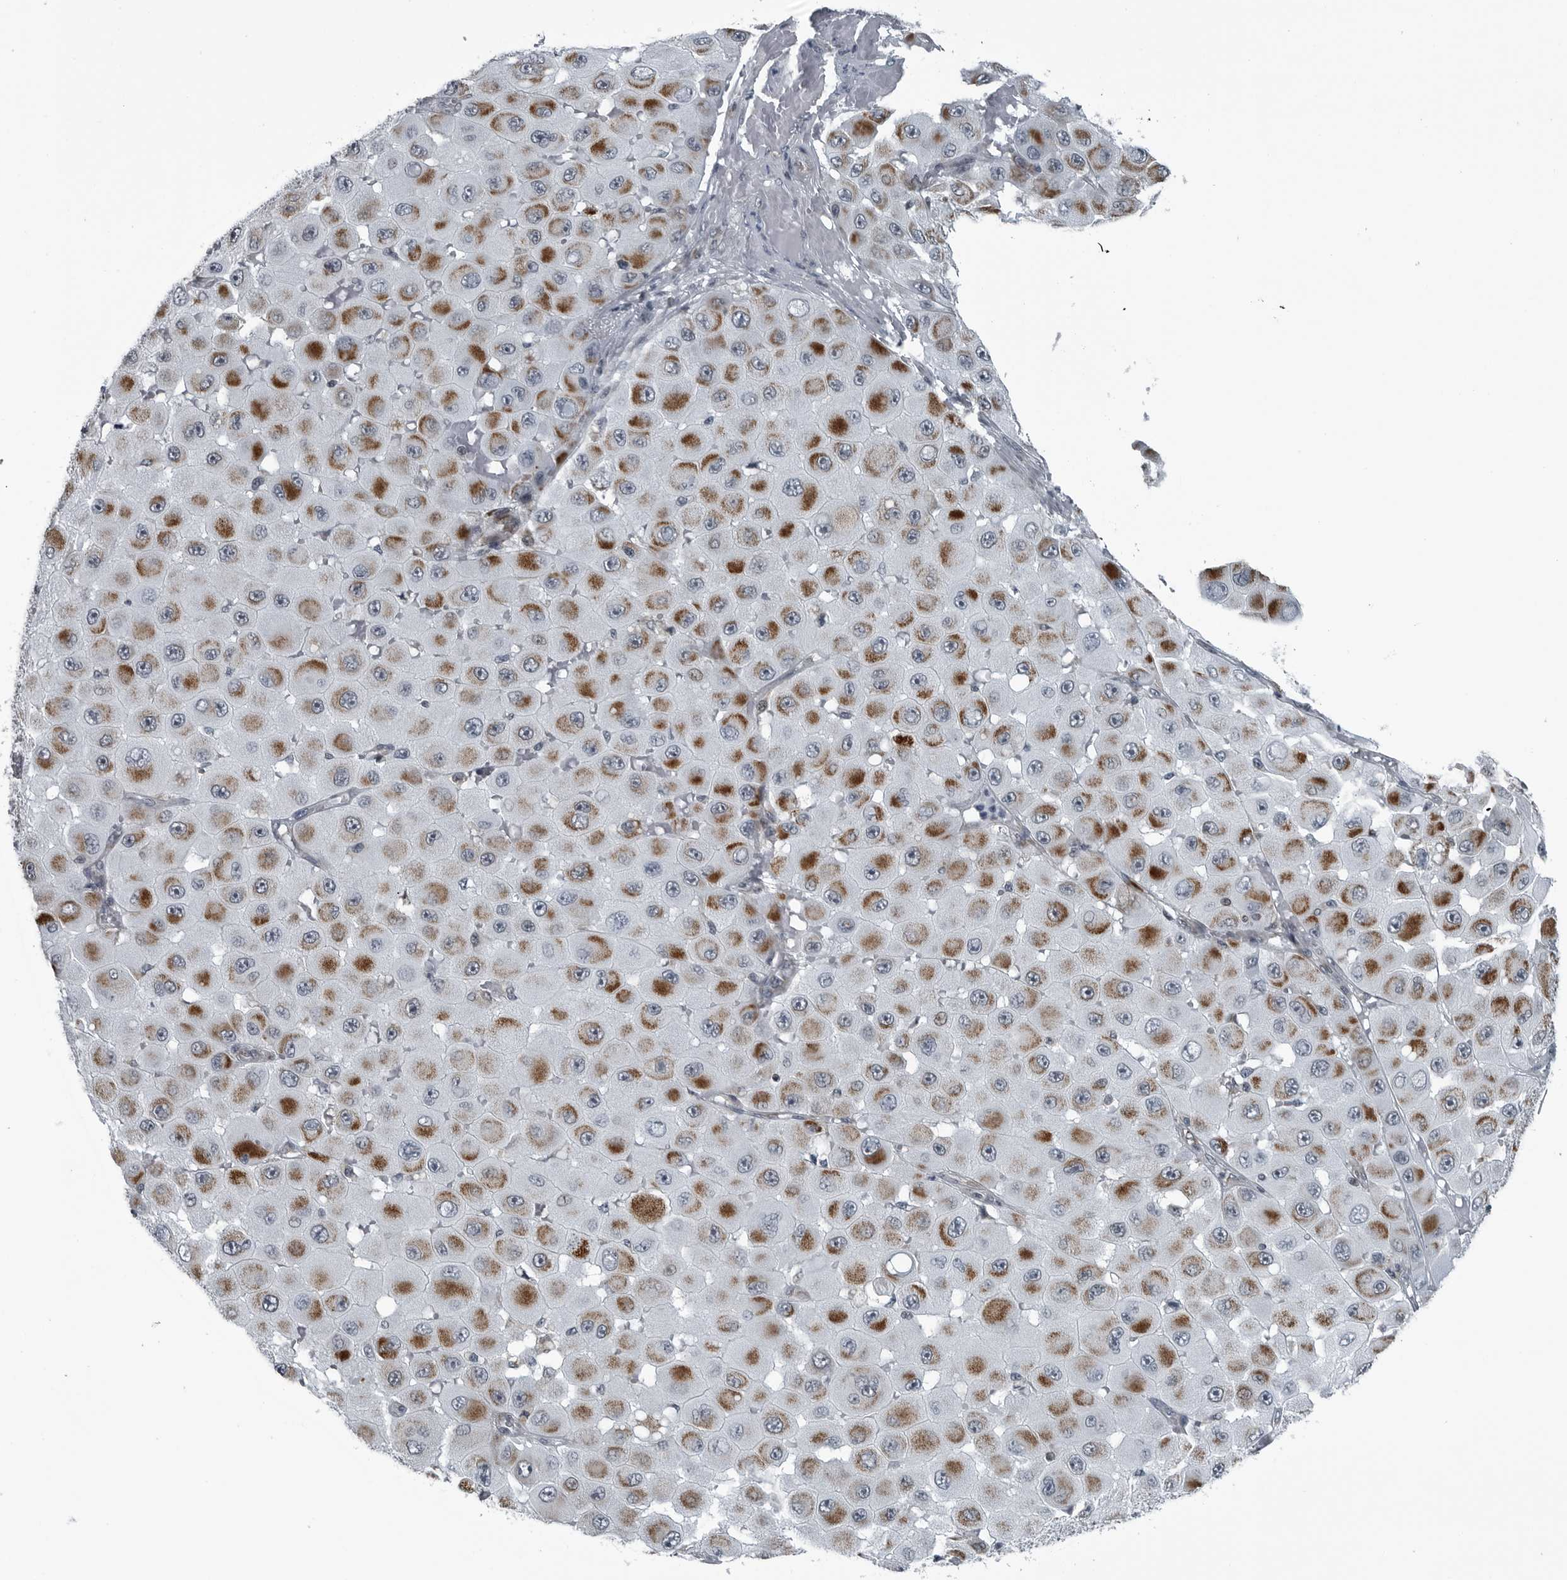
{"staining": {"intensity": "moderate", "quantity": ">75%", "location": "cytoplasmic/membranous"}, "tissue": "melanoma", "cell_type": "Tumor cells", "image_type": "cancer", "snomed": [{"axis": "morphology", "description": "Malignant melanoma, NOS"}, {"axis": "topography", "description": "Skin"}], "caption": "Melanoma stained with immunohistochemistry (IHC) reveals moderate cytoplasmic/membranous expression in approximately >75% of tumor cells. Ihc stains the protein in brown and the nuclei are stained blue.", "gene": "GAK", "patient": {"sex": "female", "age": 81}}